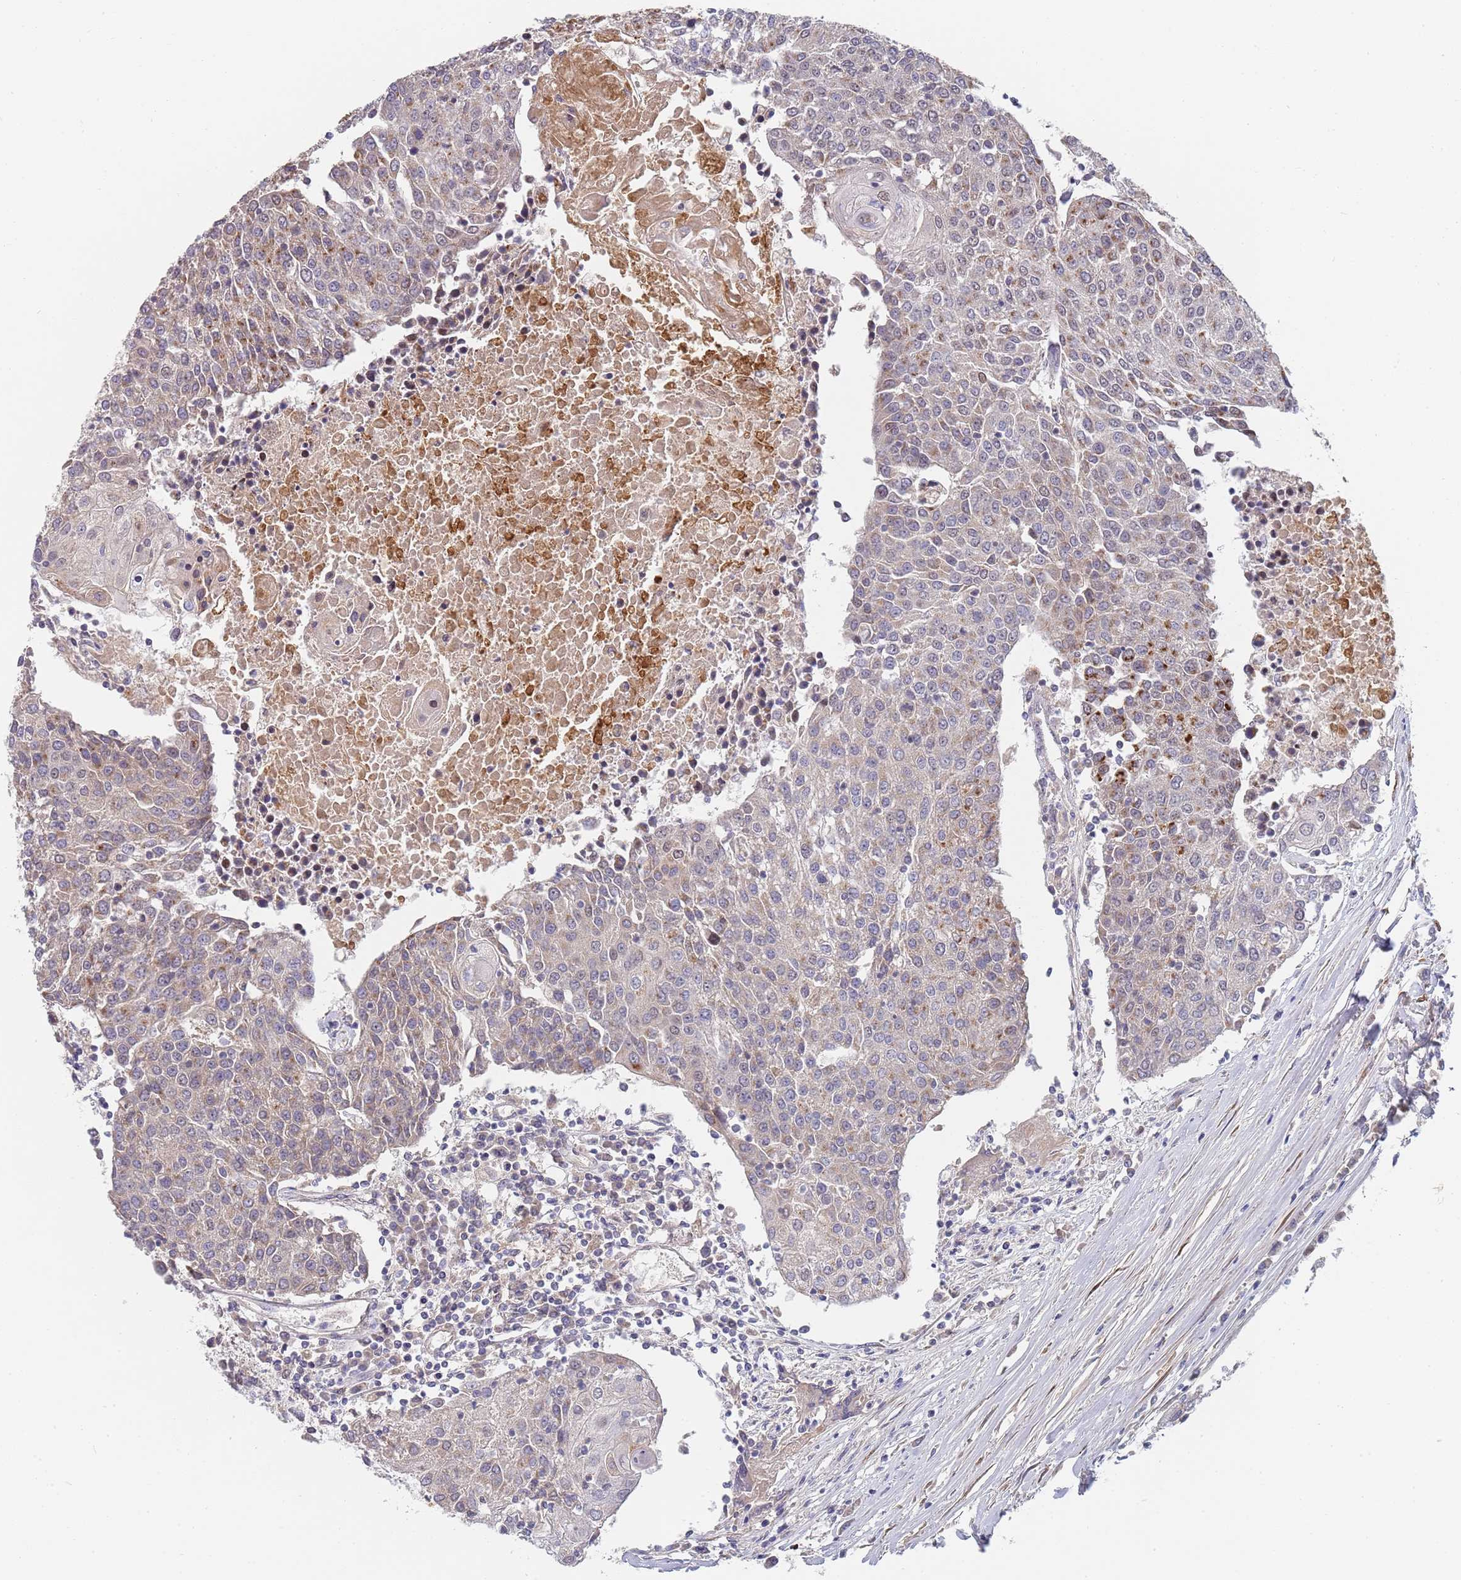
{"staining": {"intensity": "weak", "quantity": "25%-75%", "location": "cytoplasmic/membranous"}, "tissue": "urothelial cancer", "cell_type": "Tumor cells", "image_type": "cancer", "snomed": [{"axis": "morphology", "description": "Urothelial carcinoma, High grade"}, {"axis": "topography", "description": "Urinary bladder"}], "caption": "Protein staining displays weak cytoplasmic/membranous expression in about 25%-75% of tumor cells in high-grade urothelial carcinoma.", "gene": "B4GALT4", "patient": {"sex": "female", "age": 85}}